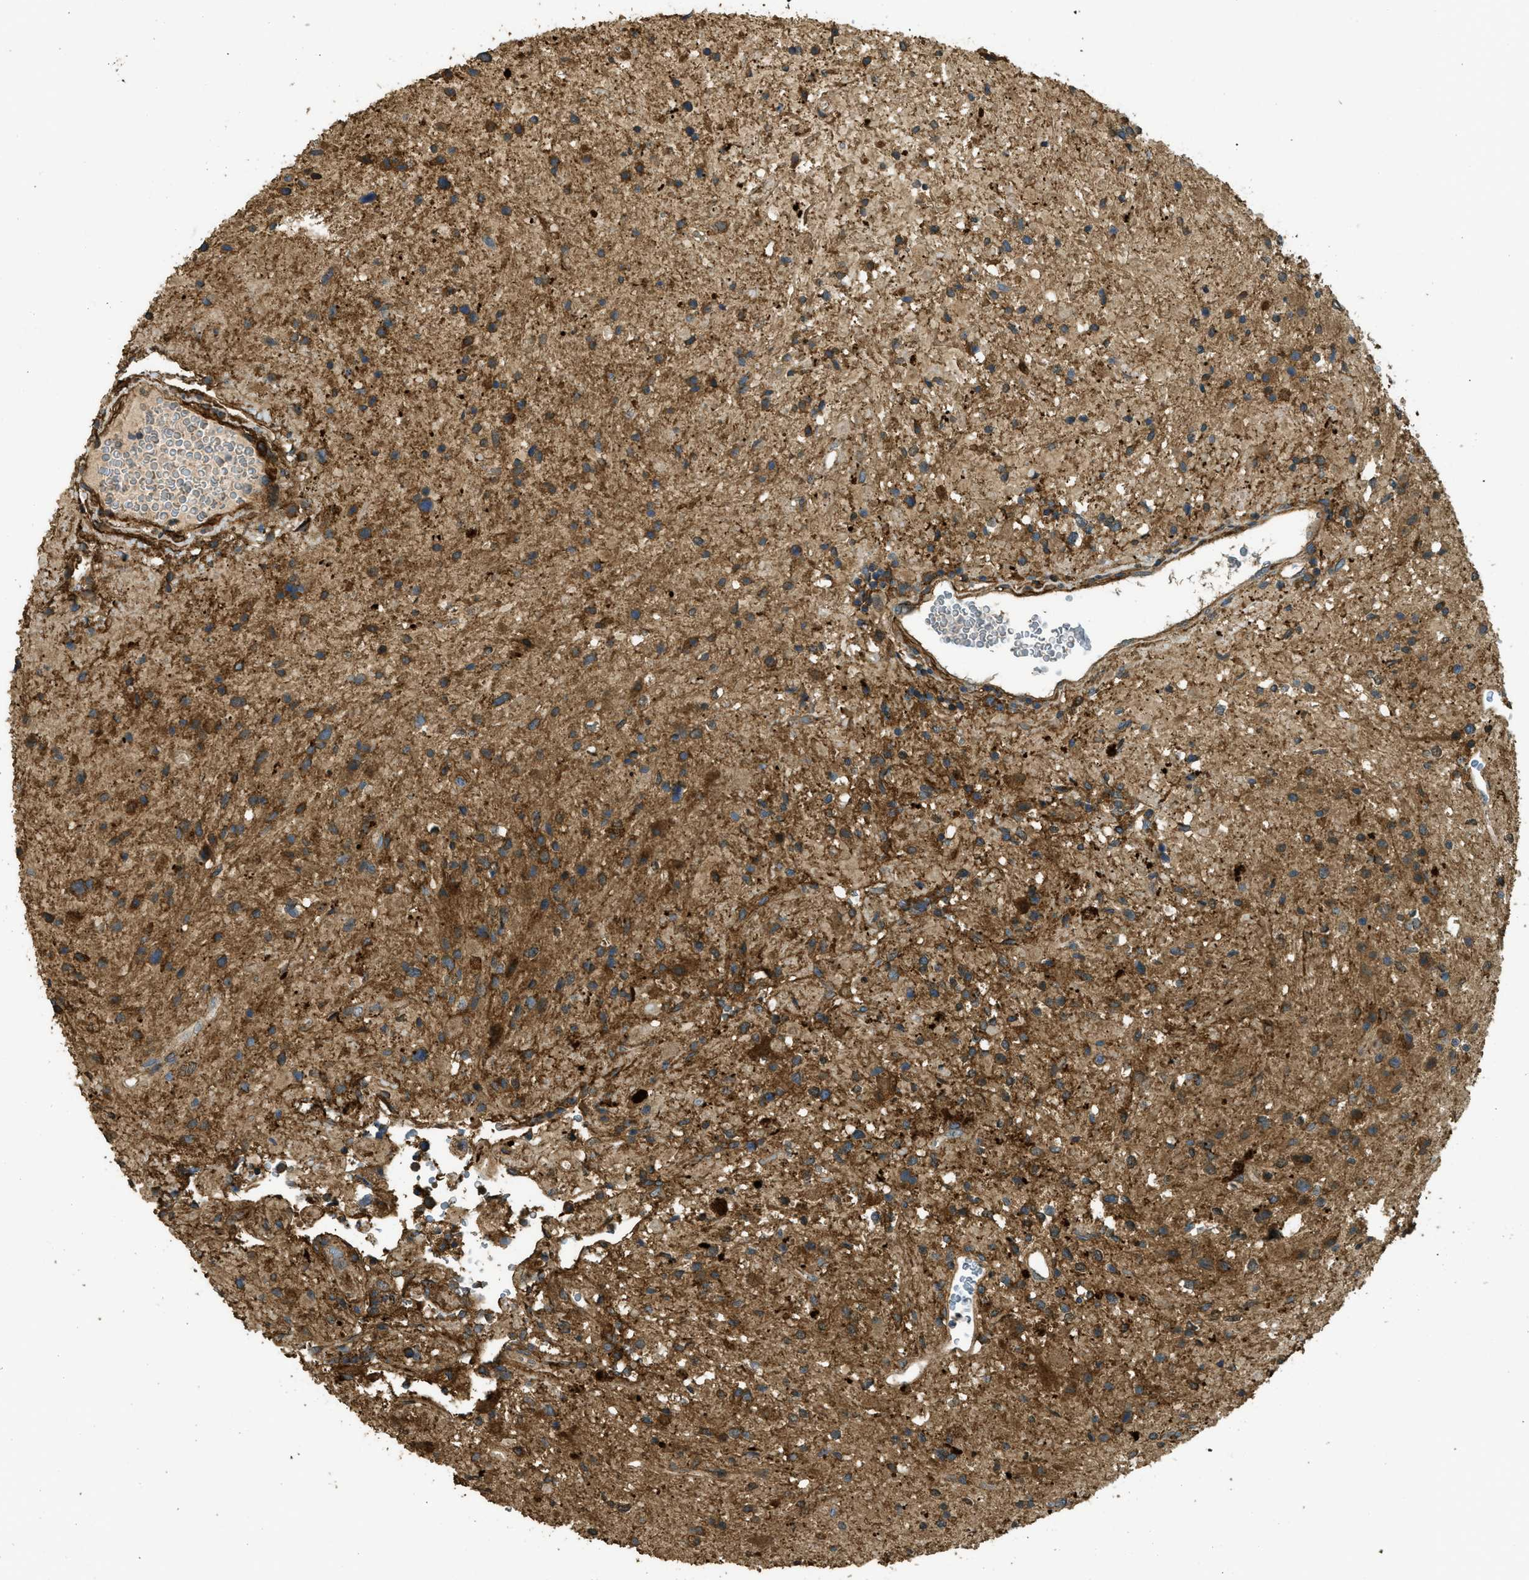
{"staining": {"intensity": "moderate", "quantity": ">75%", "location": "cytoplasmic/membranous"}, "tissue": "glioma", "cell_type": "Tumor cells", "image_type": "cancer", "snomed": [{"axis": "morphology", "description": "Glioma, malignant, High grade"}, {"axis": "topography", "description": "Brain"}], "caption": "Protein expression analysis of human high-grade glioma (malignant) reveals moderate cytoplasmic/membranous positivity in about >75% of tumor cells.", "gene": "CD276", "patient": {"sex": "male", "age": 33}}